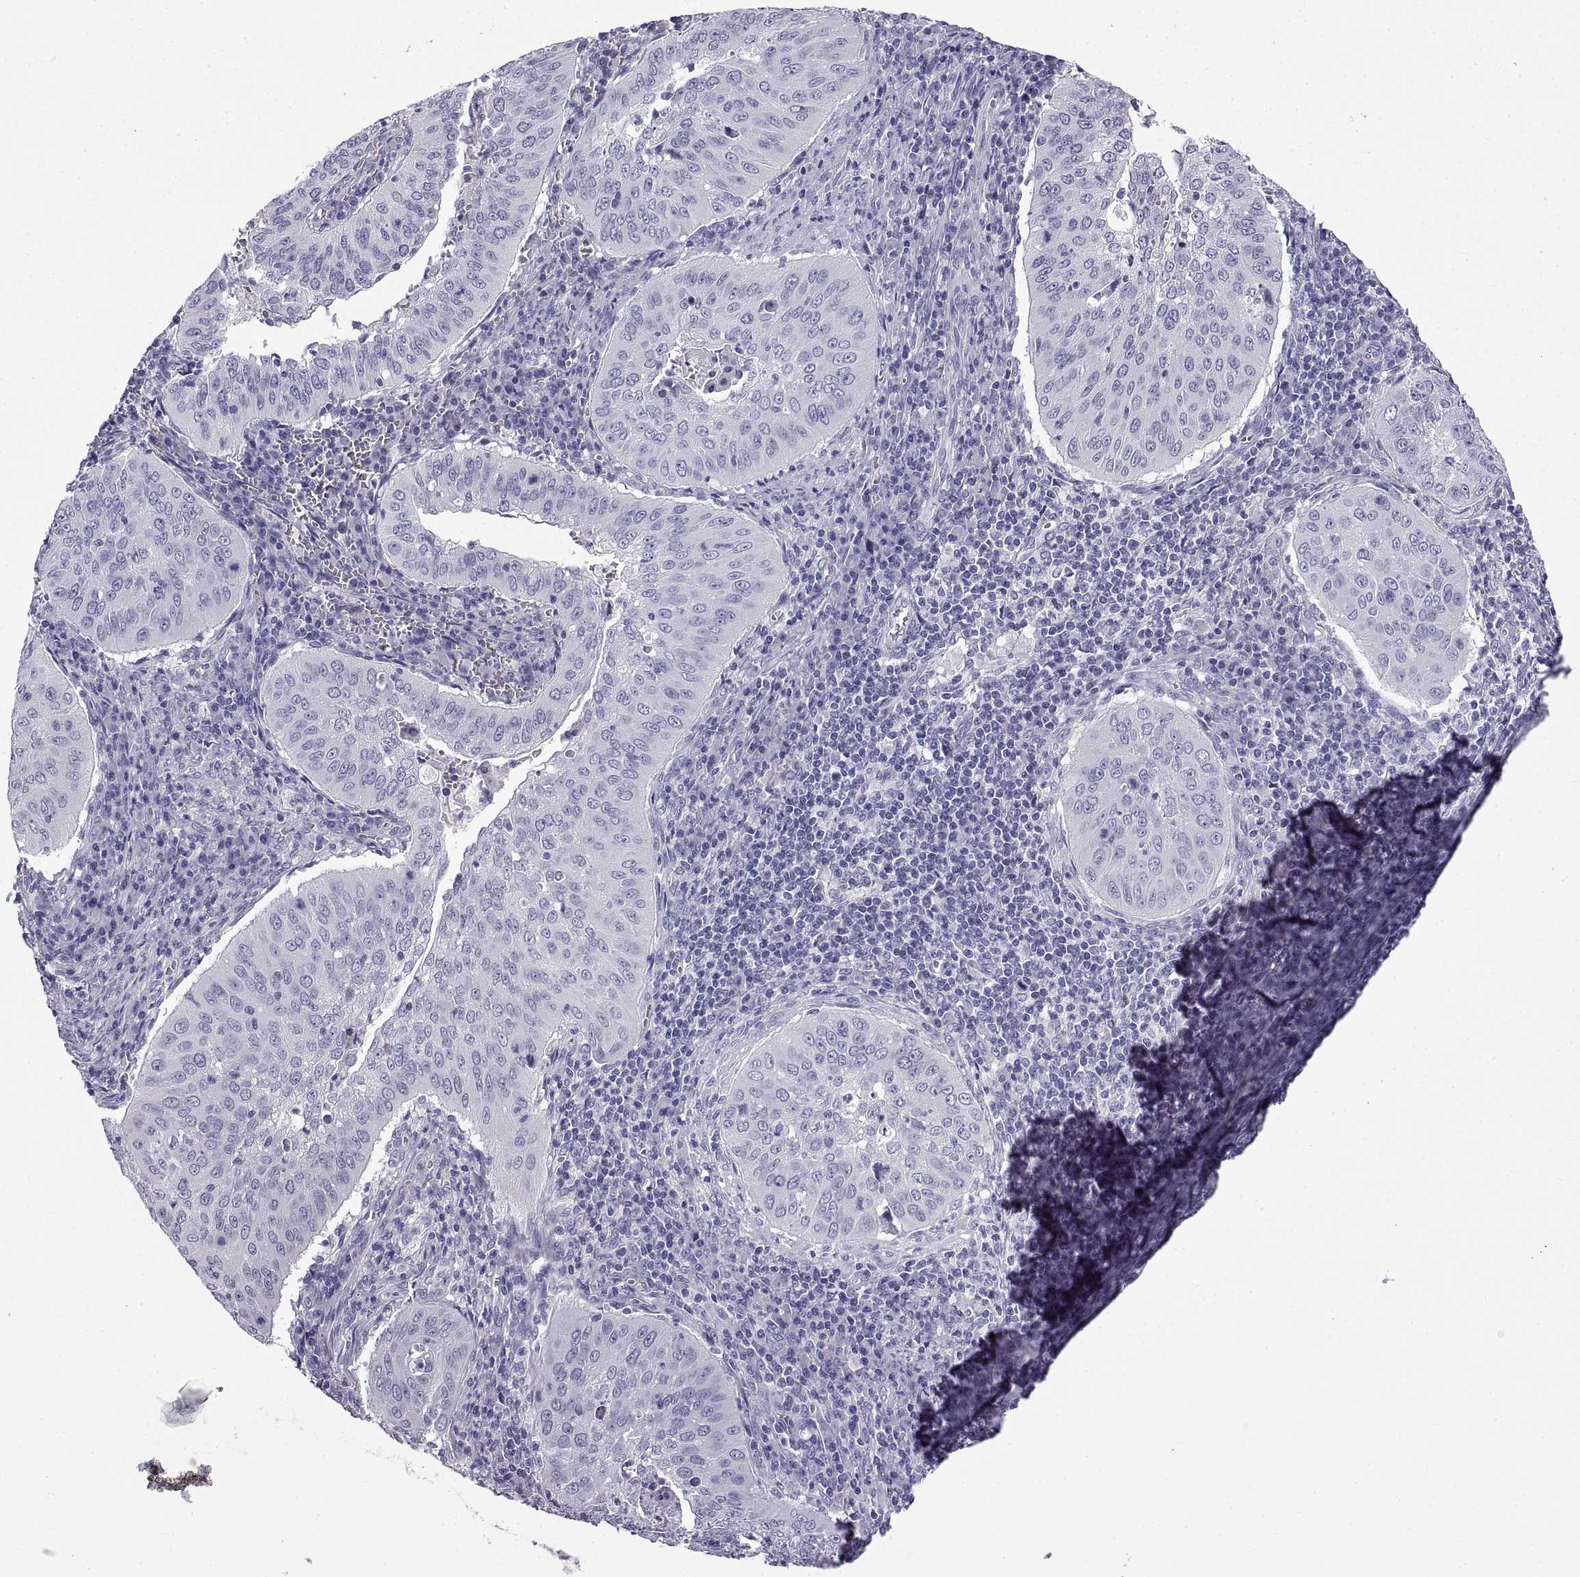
{"staining": {"intensity": "negative", "quantity": "none", "location": "none"}, "tissue": "cervical cancer", "cell_type": "Tumor cells", "image_type": "cancer", "snomed": [{"axis": "morphology", "description": "Squamous cell carcinoma, NOS"}, {"axis": "topography", "description": "Cervix"}], "caption": "High magnification brightfield microscopy of squamous cell carcinoma (cervical) stained with DAB (brown) and counterstained with hematoxylin (blue): tumor cells show no significant staining. (Brightfield microscopy of DAB (3,3'-diaminobenzidine) immunohistochemistry (IHC) at high magnification).", "gene": "SPDYE1", "patient": {"sex": "female", "age": 39}}